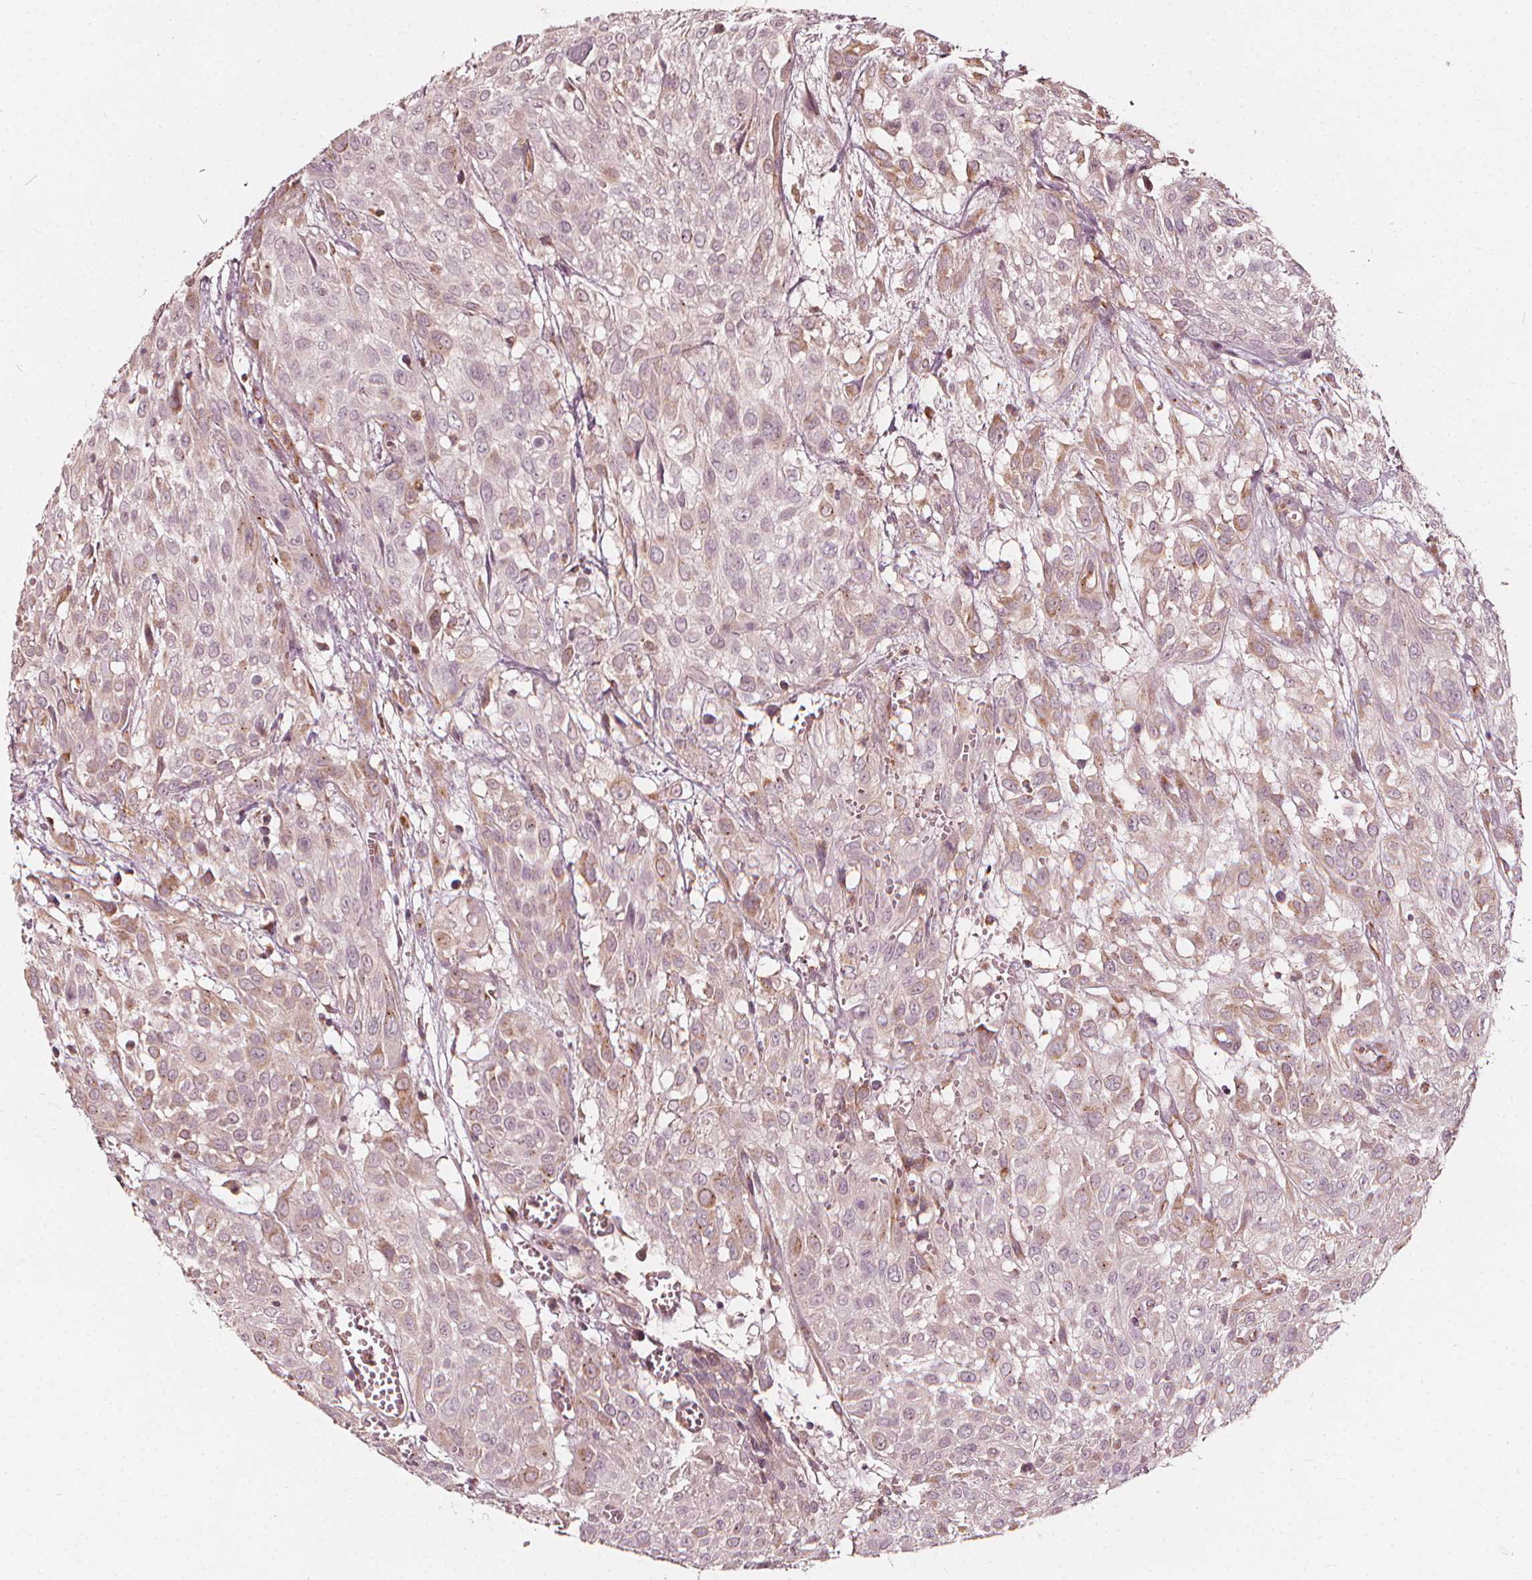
{"staining": {"intensity": "weak", "quantity": ">75%", "location": "cytoplasmic/membranous"}, "tissue": "urothelial cancer", "cell_type": "Tumor cells", "image_type": "cancer", "snomed": [{"axis": "morphology", "description": "Urothelial carcinoma, High grade"}, {"axis": "topography", "description": "Urinary bladder"}], "caption": "Urothelial cancer stained for a protein (brown) demonstrates weak cytoplasmic/membranous positive positivity in about >75% of tumor cells.", "gene": "NPC1L1", "patient": {"sex": "male", "age": 57}}